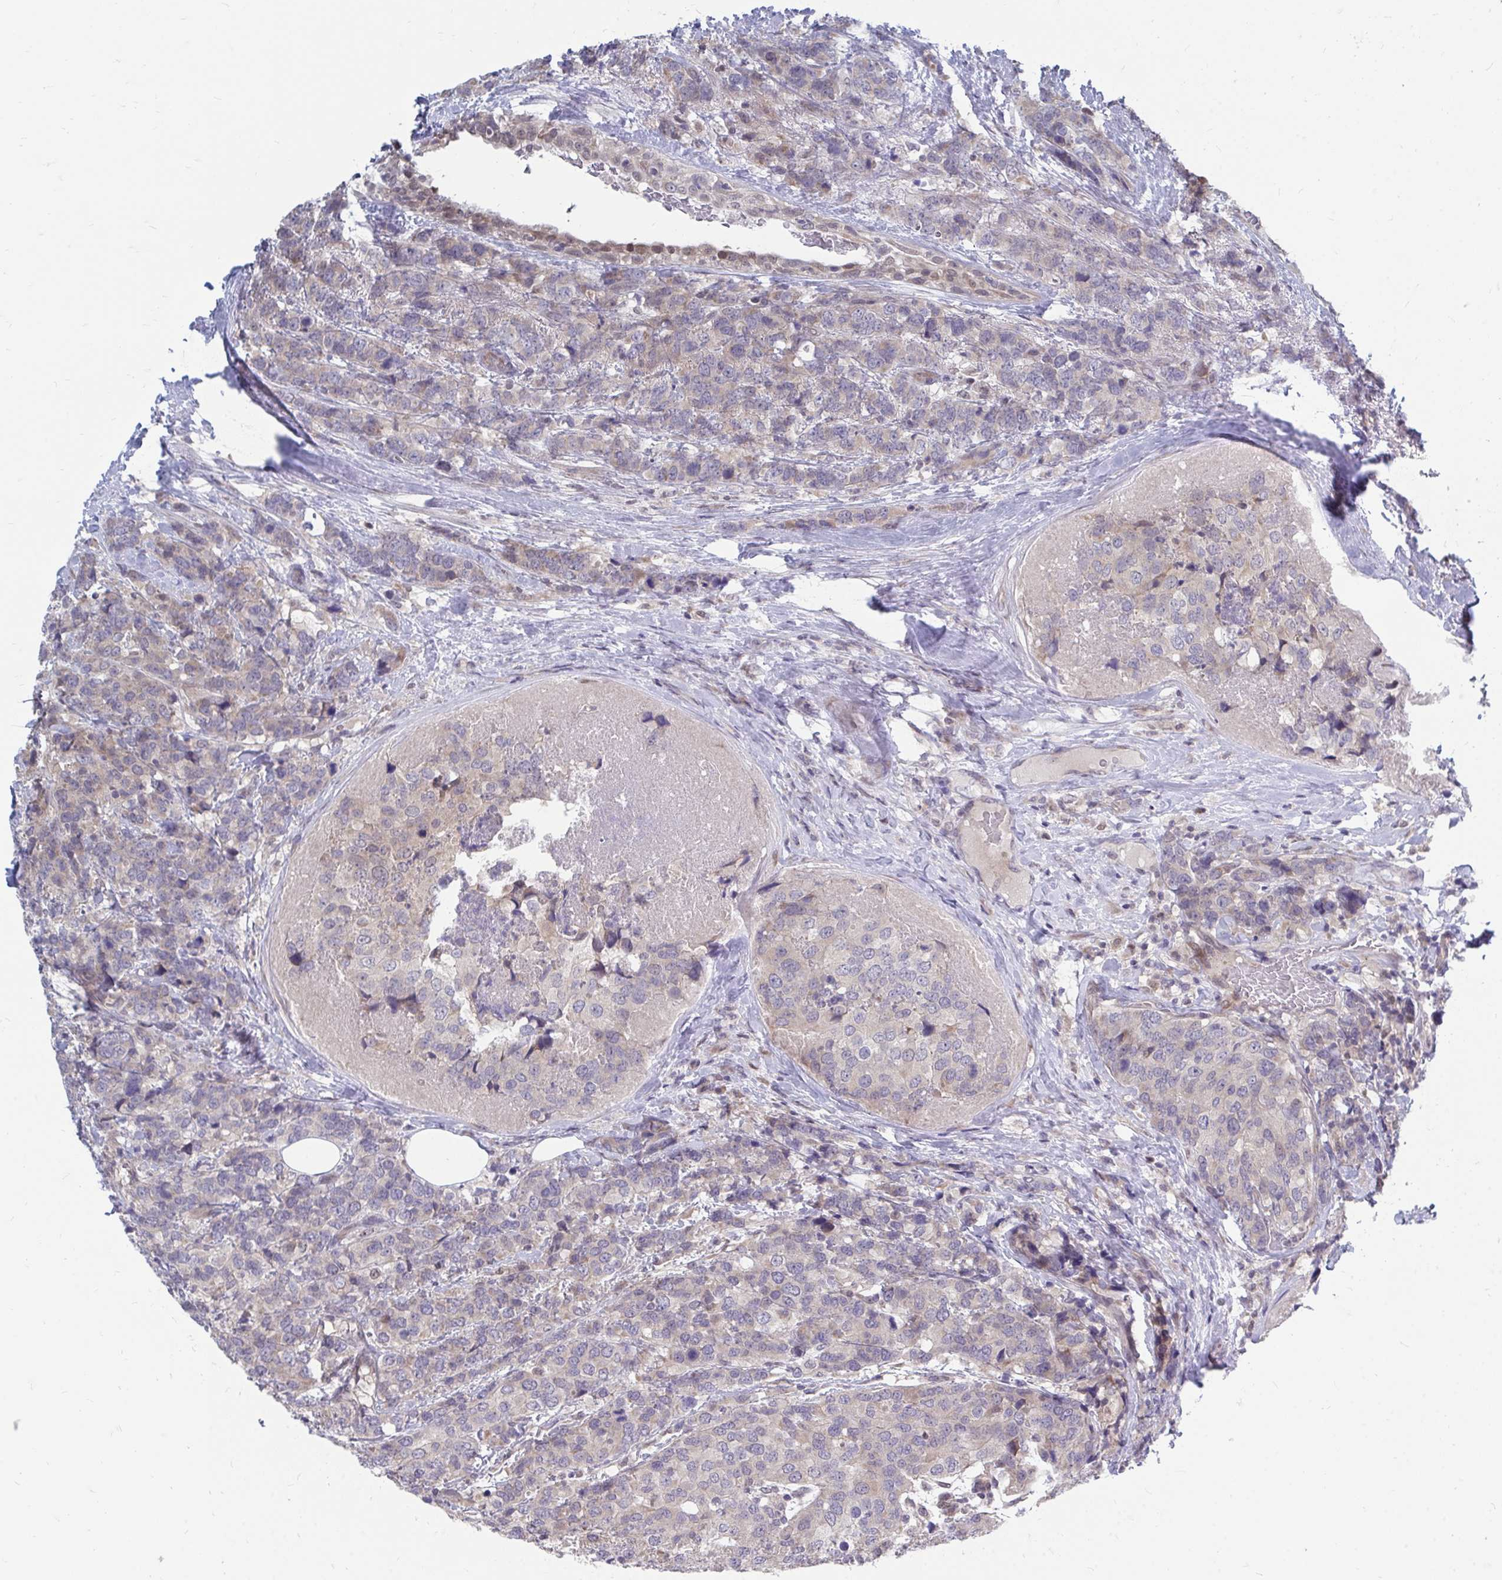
{"staining": {"intensity": "negative", "quantity": "none", "location": "none"}, "tissue": "breast cancer", "cell_type": "Tumor cells", "image_type": "cancer", "snomed": [{"axis": "morphology", "description": "Lobular carcinoma"}, {"axis": "topography", "description": "Breast"}], "caption": "Tumor cells show no significant protein expression in breast cancer.", "gene": "MROH8", "patient": {"sex": "female", "age": 59}}